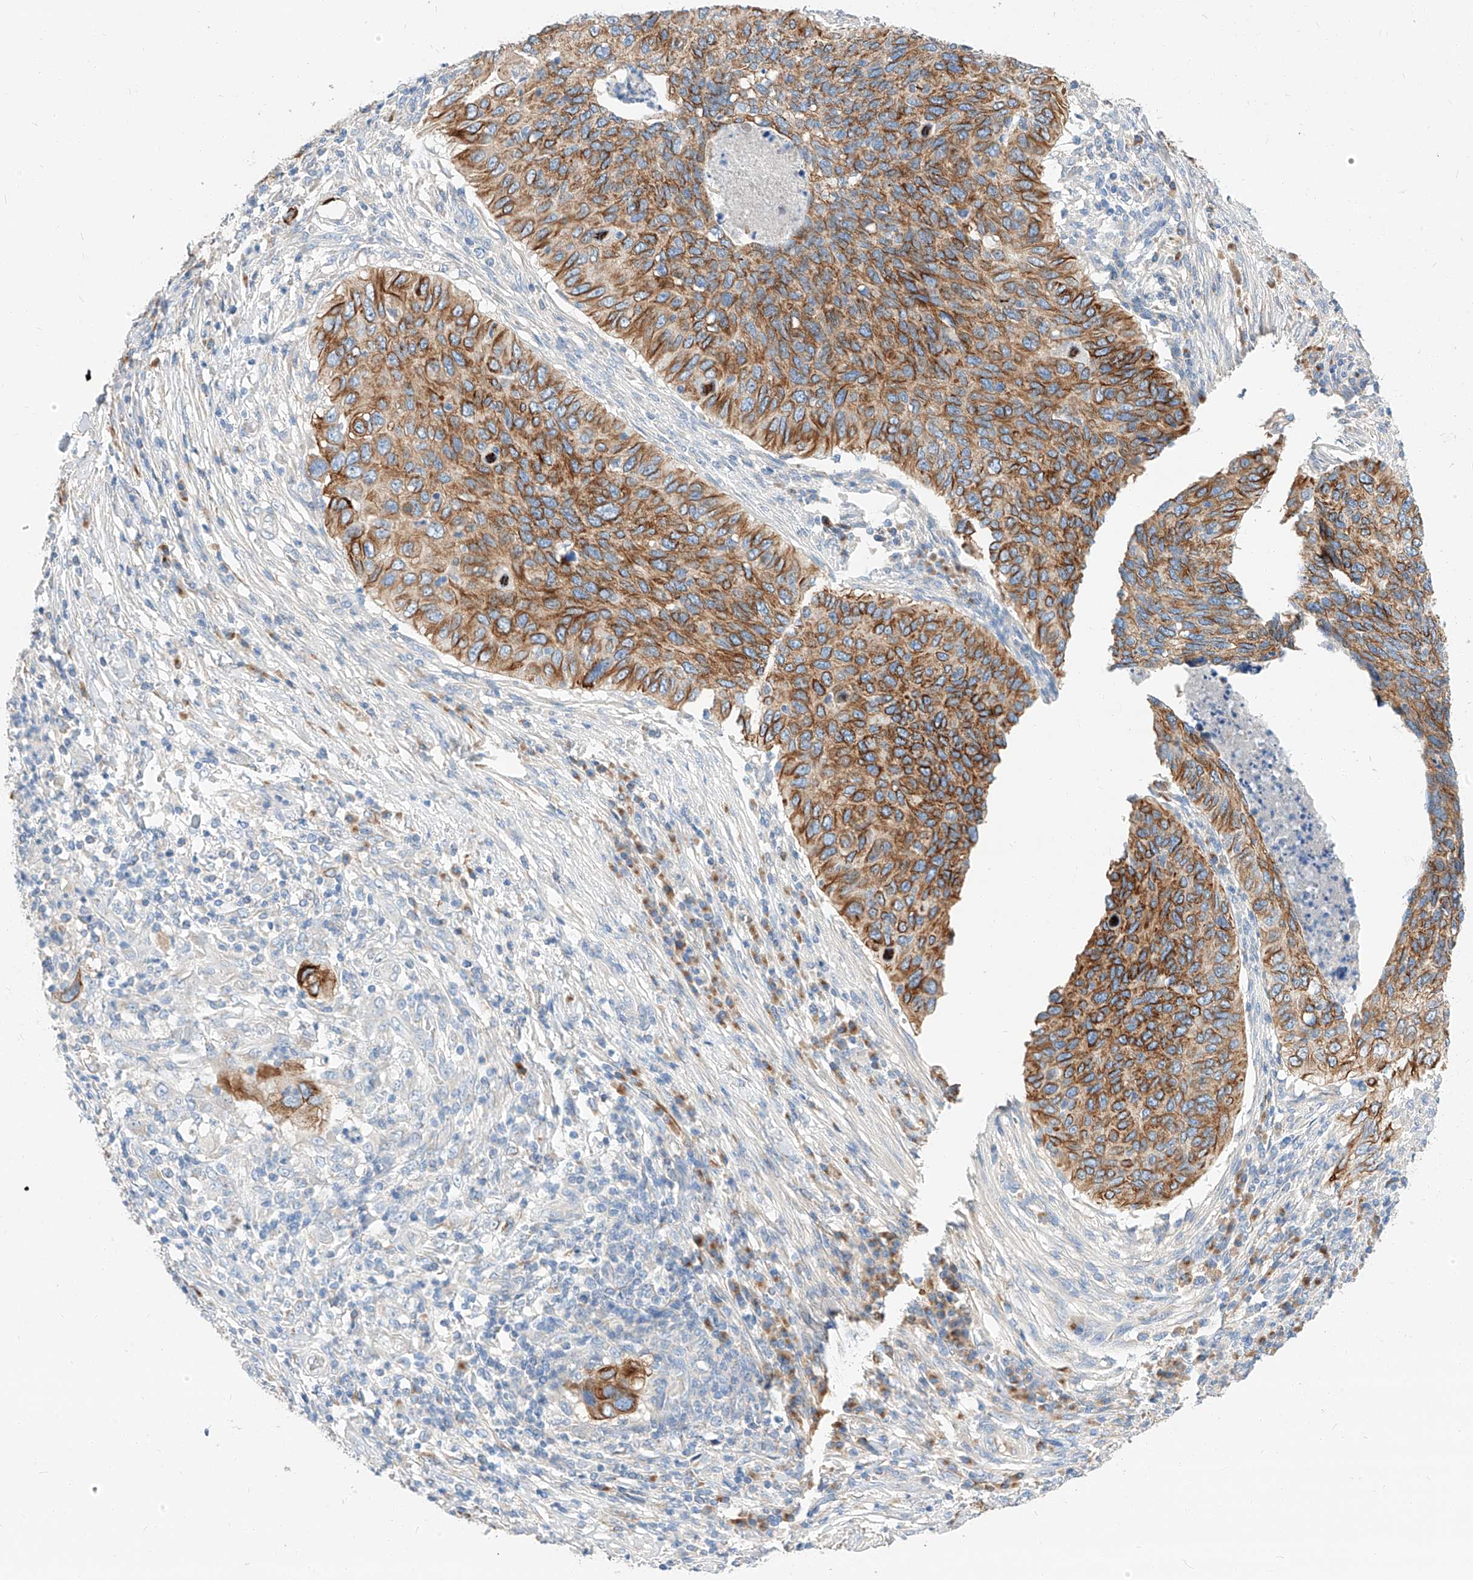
{"staining": {"intensity": "moderate", "quantity": ">75%", "location": "cytoplasmic/membranous"}, "tissue": "cervical cancer", "cell_type": "Tumor cells", "image_type": "cancer", "snomed": [{"axis": "morphology", "description": "Squamous cell carcinoma, NOS"}, {"axis": "topography", "description": "Cervix"}], "caption": "Protein expression analysis of cervical cancer (squamous cell carcinoma) displays moderate cytoplasmic/membranous positivity in about >75% of tumor cells.", "gene": "MAP7", "patient": {"sex": "female", "age": 38}}